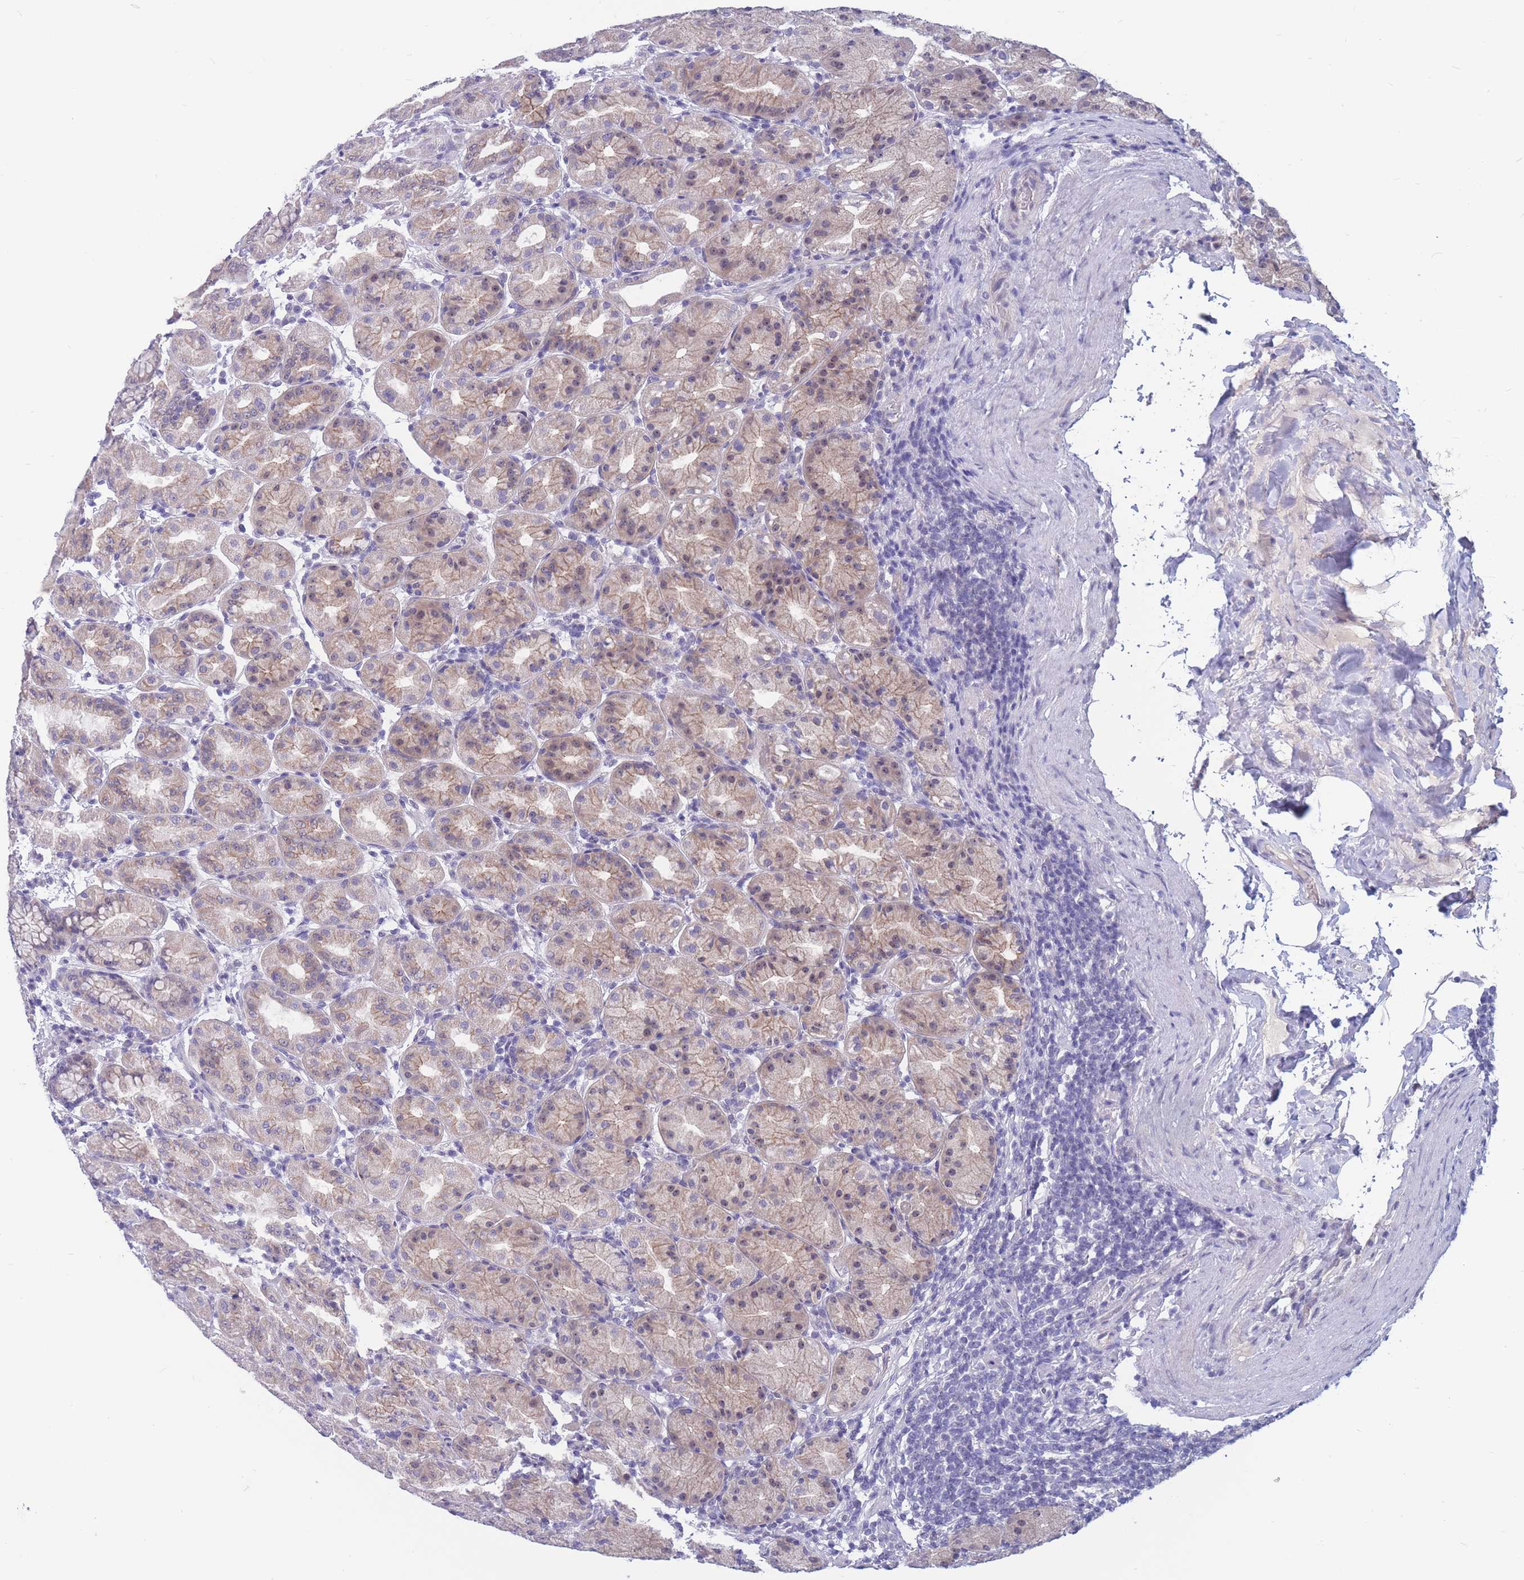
{"staining": {"intensity": "weak", "quantity": "25%-75%", "location": "cytoplasmic/membranous"}, "tissue": "stomach", "cell_type": "Glandular cells", "image_type": "normal", "snomed": [{"axis": "morphology", "description": "Normal tissue, NOS"}, {"axis": "topography", "description": "Stomach"}], "caption": "Stomach stained for a protein (brown) exhibits weak cytoplasmic/membranous positive expression in approximately 25%-75% of glandular cells.", "gene": "BOP1", "patient": {"sex": "female", "age": 79}}